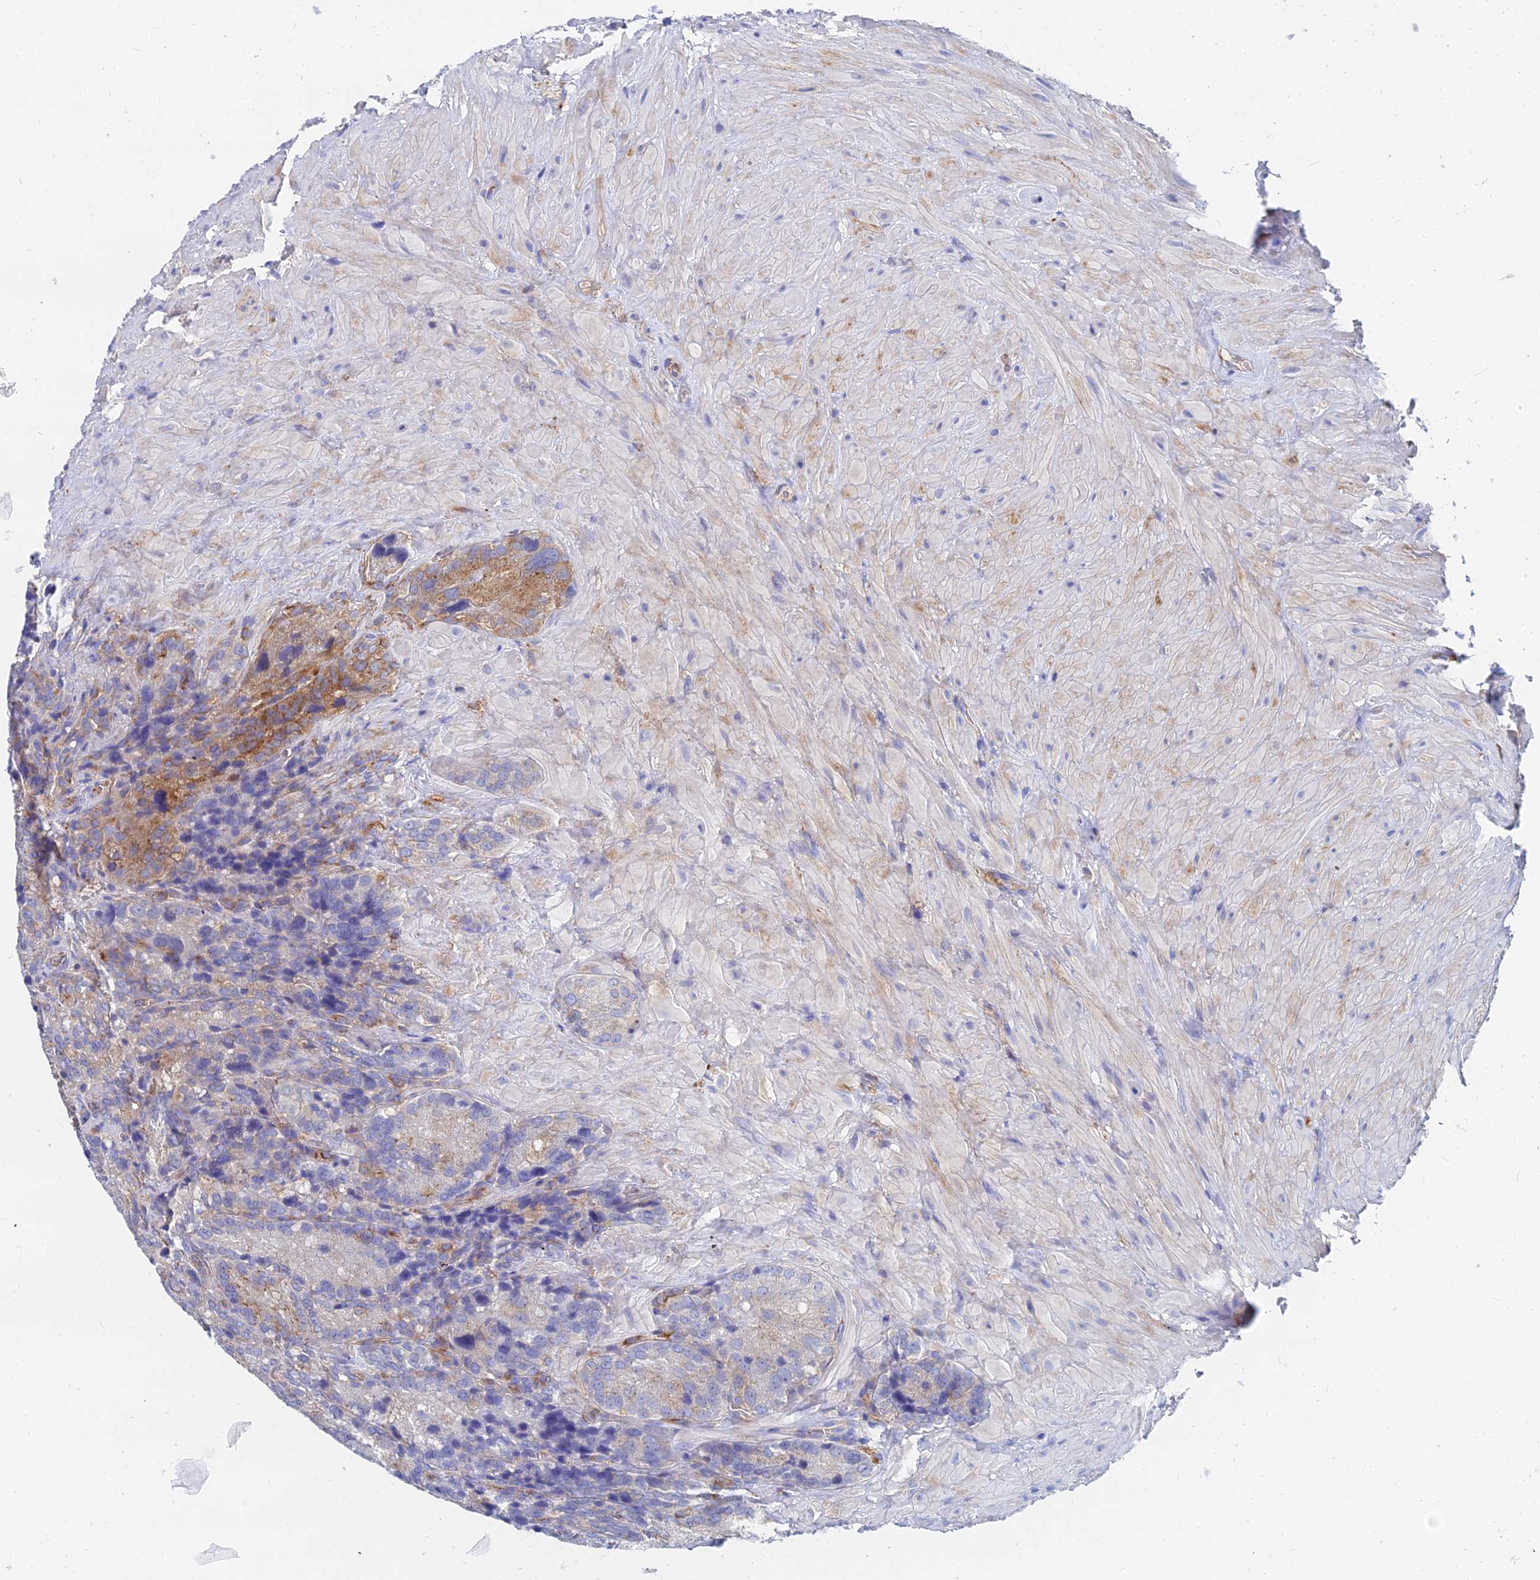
{"staining": {"intensity": "moderate", "quantity": "<25%", "location": "cytoplasmic/membranous"}, "tissue": "seminal vesicle", "cell_type": "Glandular cells", "image_type": "normal", "snomed": [{"axis": "morphology", "description": "Normal tissue, NOS"}, {"axis": "topography", "description": "Seminal veicle"}], "caption": "The photomicrograph shows a brown stain indicating the presence of a protein in the cytoplasmic/membranous of glandular cells in seminal vesicle. The protein is stained brown, and the nuclei are stained in blue (DAB (3,3'-diaminobenzidine) IHC with brightfield microscopy, high magnification).", "gene": "FFAR3", "patient": {"sex": "male", "age": 62}}